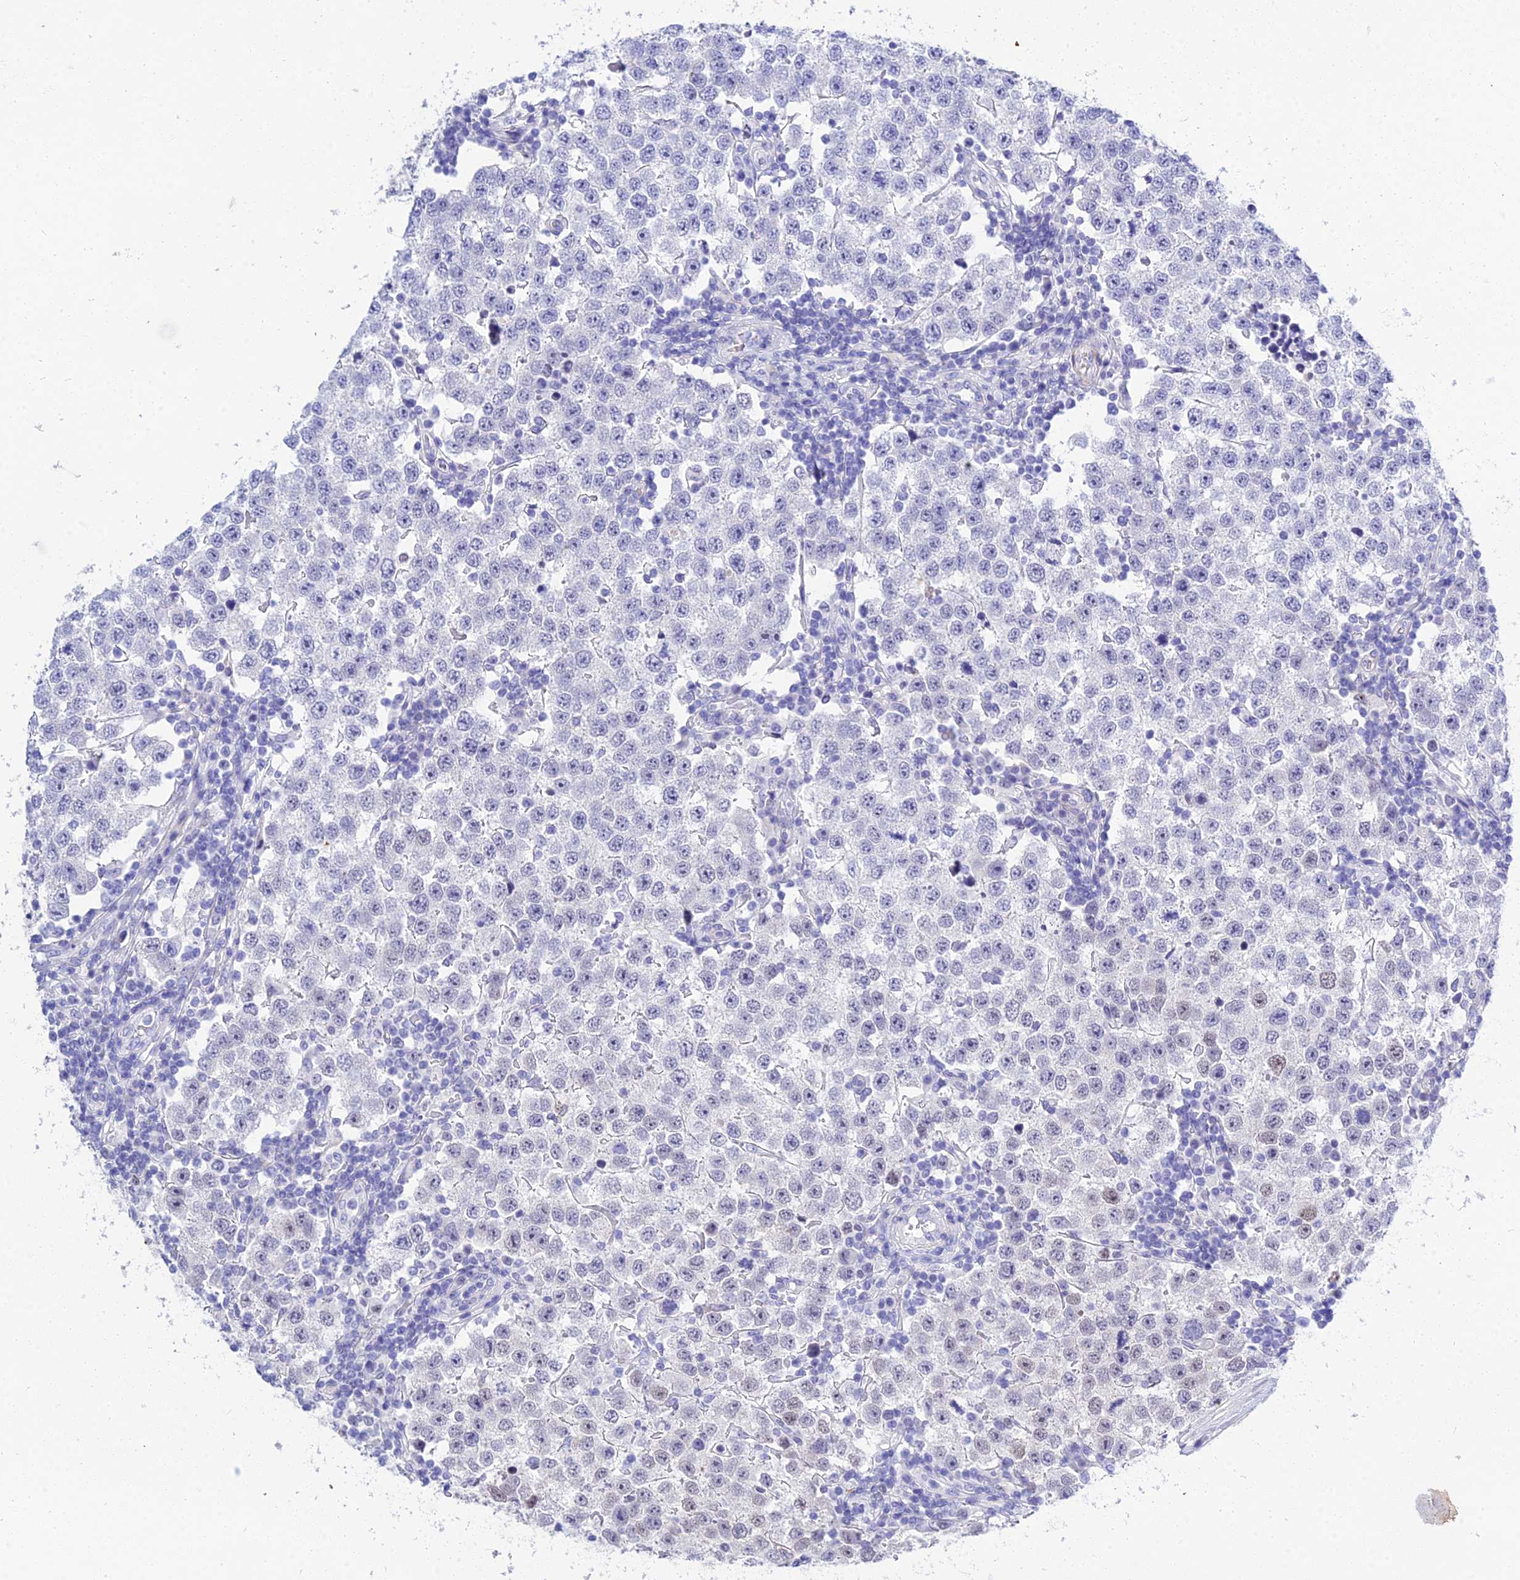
{"staining": {"intensity": "negative", "quantity": "none", "location": "none"}, "tissue": "testis cancer", "cell_type": "Tumor cells", "image_type": "cancer", "snomed": [{"axis": "morphology", "description": "Seminoma, NOS"}, {"axis": "topography", "description": "Testis"}], "caption": "This is an immunohistochemistry (IHC) histopathology image of testis cancer. There is no positivity in tumor cells.", "gene": "DEFB107A", "patient": {"sex": "male", "age": 34}}